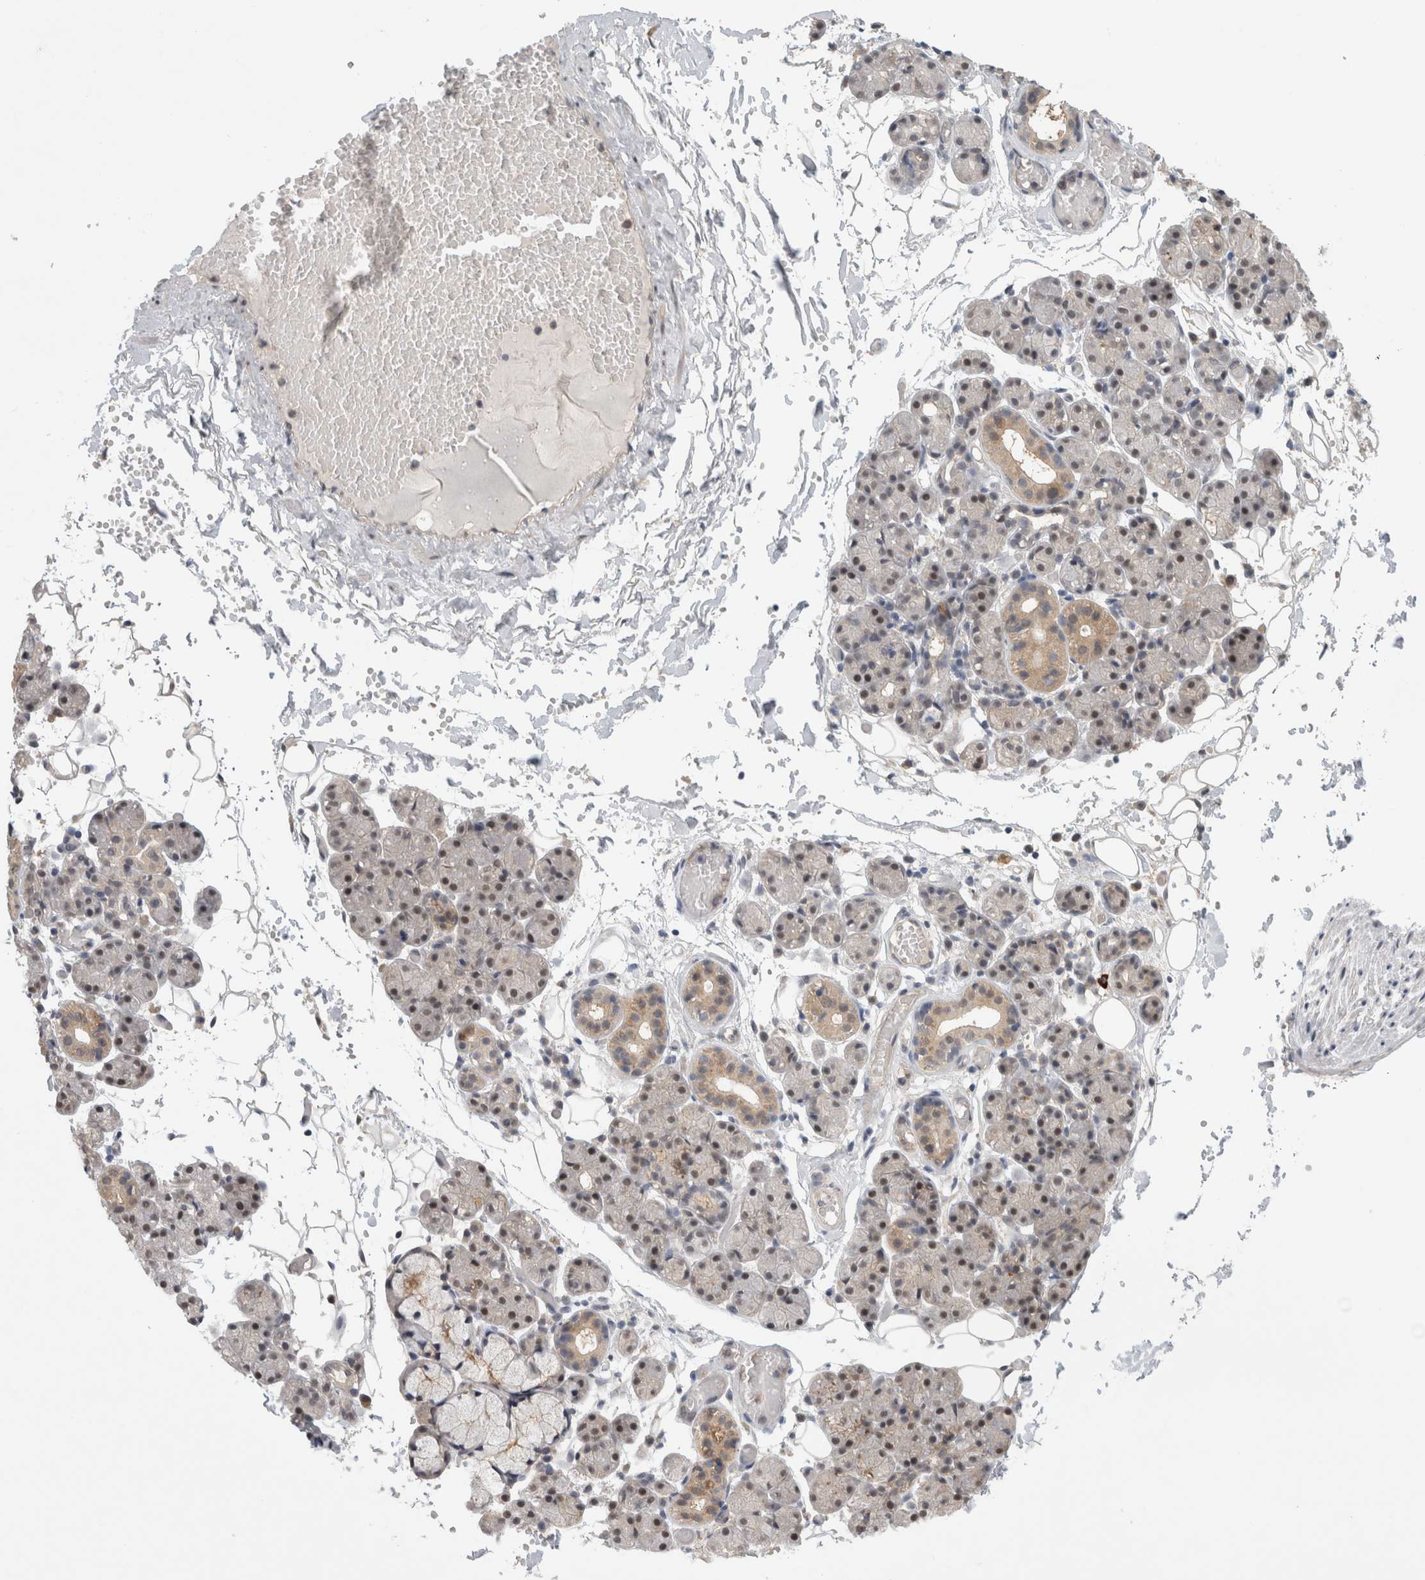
{"staining": {"intensity": "weak", "quantity": "<25%", "location": "cytoplasmic/membranous"}, "tissue": "salivary gland", "cell_type": "Glandular cells", "image_type": "normal", "snomed": [{"axis": "morphology", "description": "Normal tissue, NOS"}, {"axis": "topography", "description": "Salivary gland"}], "caption": "This is an immunohistochemistry (IHC) image of benign human salivary gland. There is no expression in glandular cells.", "gene": "PIGP", "patient": {"sex": "male", "age": 63}}